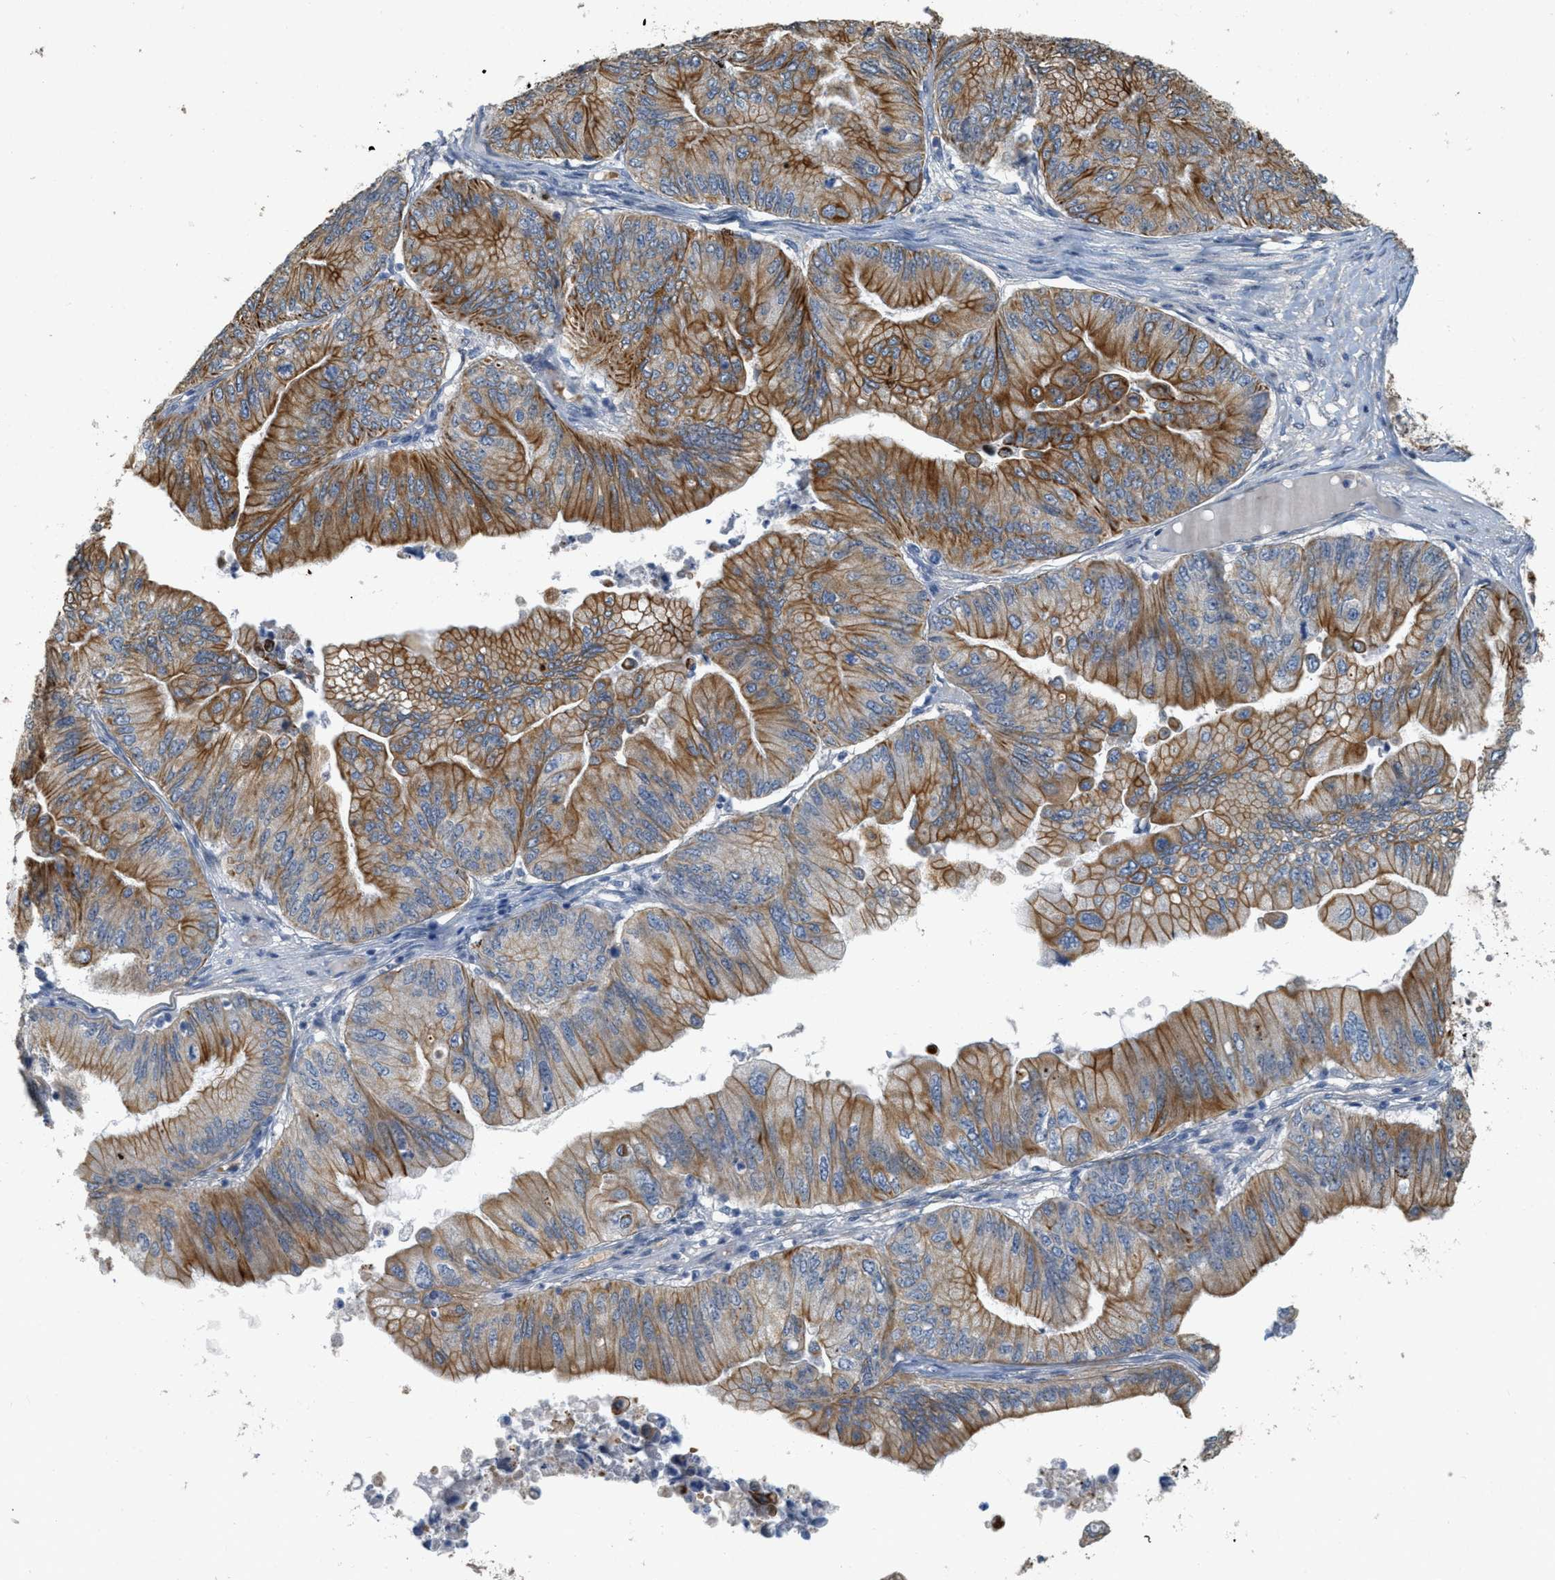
{"staining": {"intensity": "moderate", "quantity": ">75%", "location": "cytoplasmic/membranous"}, "tissue": "ovarian cancer", "cell_type": "Tumor cells", "image_type": "cancer", "snomed": [{"axis": "morphology", "description": "Cystadenocarcinoma, mucinous, NOS"}, {"axis": "topography", "description": "Ovary"}], "caption": "The image demonstrates a brown stain indicating the presence of a protein in the cytoplasmic/membranous of tumor cells in mucinous cystadenocarcinoma (ovarian). (IHC, brightfield microscopy, high magnification).", "gene": "MRS2", "patient": {"sex": "female", "age": 61}}